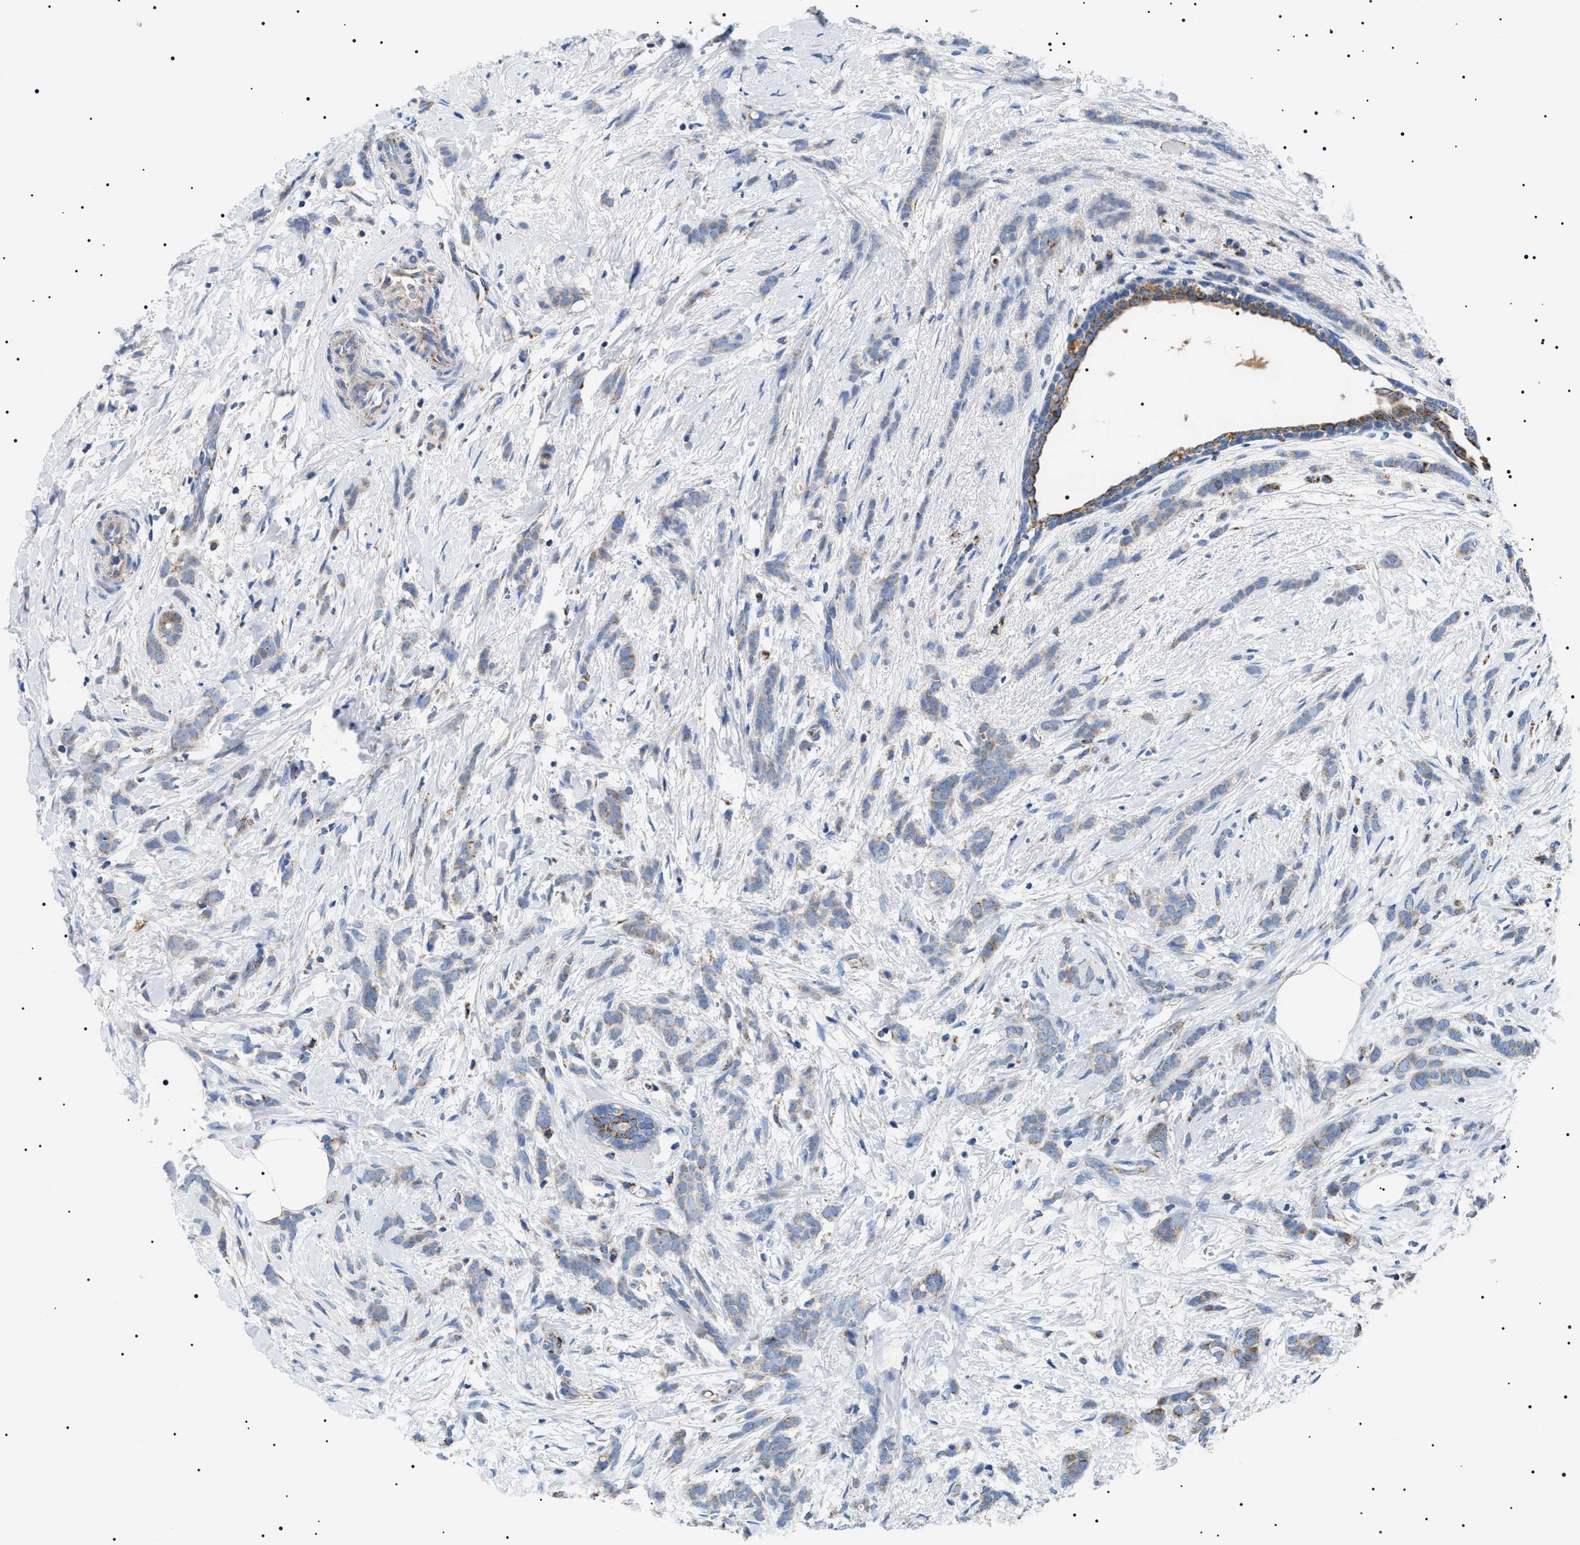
{"staining": {"intensity": "weak", "quantity": "<25%", "location": "cytoplasmic/membranous"}, "tissue": "breast cancer", "cell_type": "Tumor cells", "image_type": "cancer", "snomed": [{"axis": "morphology", "description": "Lobular carcinoma, in situ"}, {"axis": "morphology", "description": "Lobular carcinoma"}, {"axis": "topography", "description": "Breast"}], "caption": "Immunohistochemical staining of human lobular carcinoma (breast) shows no significant expression in tumor cells.", "gene": "OXSM", "patient": {"sex": "female", "age": 41}}